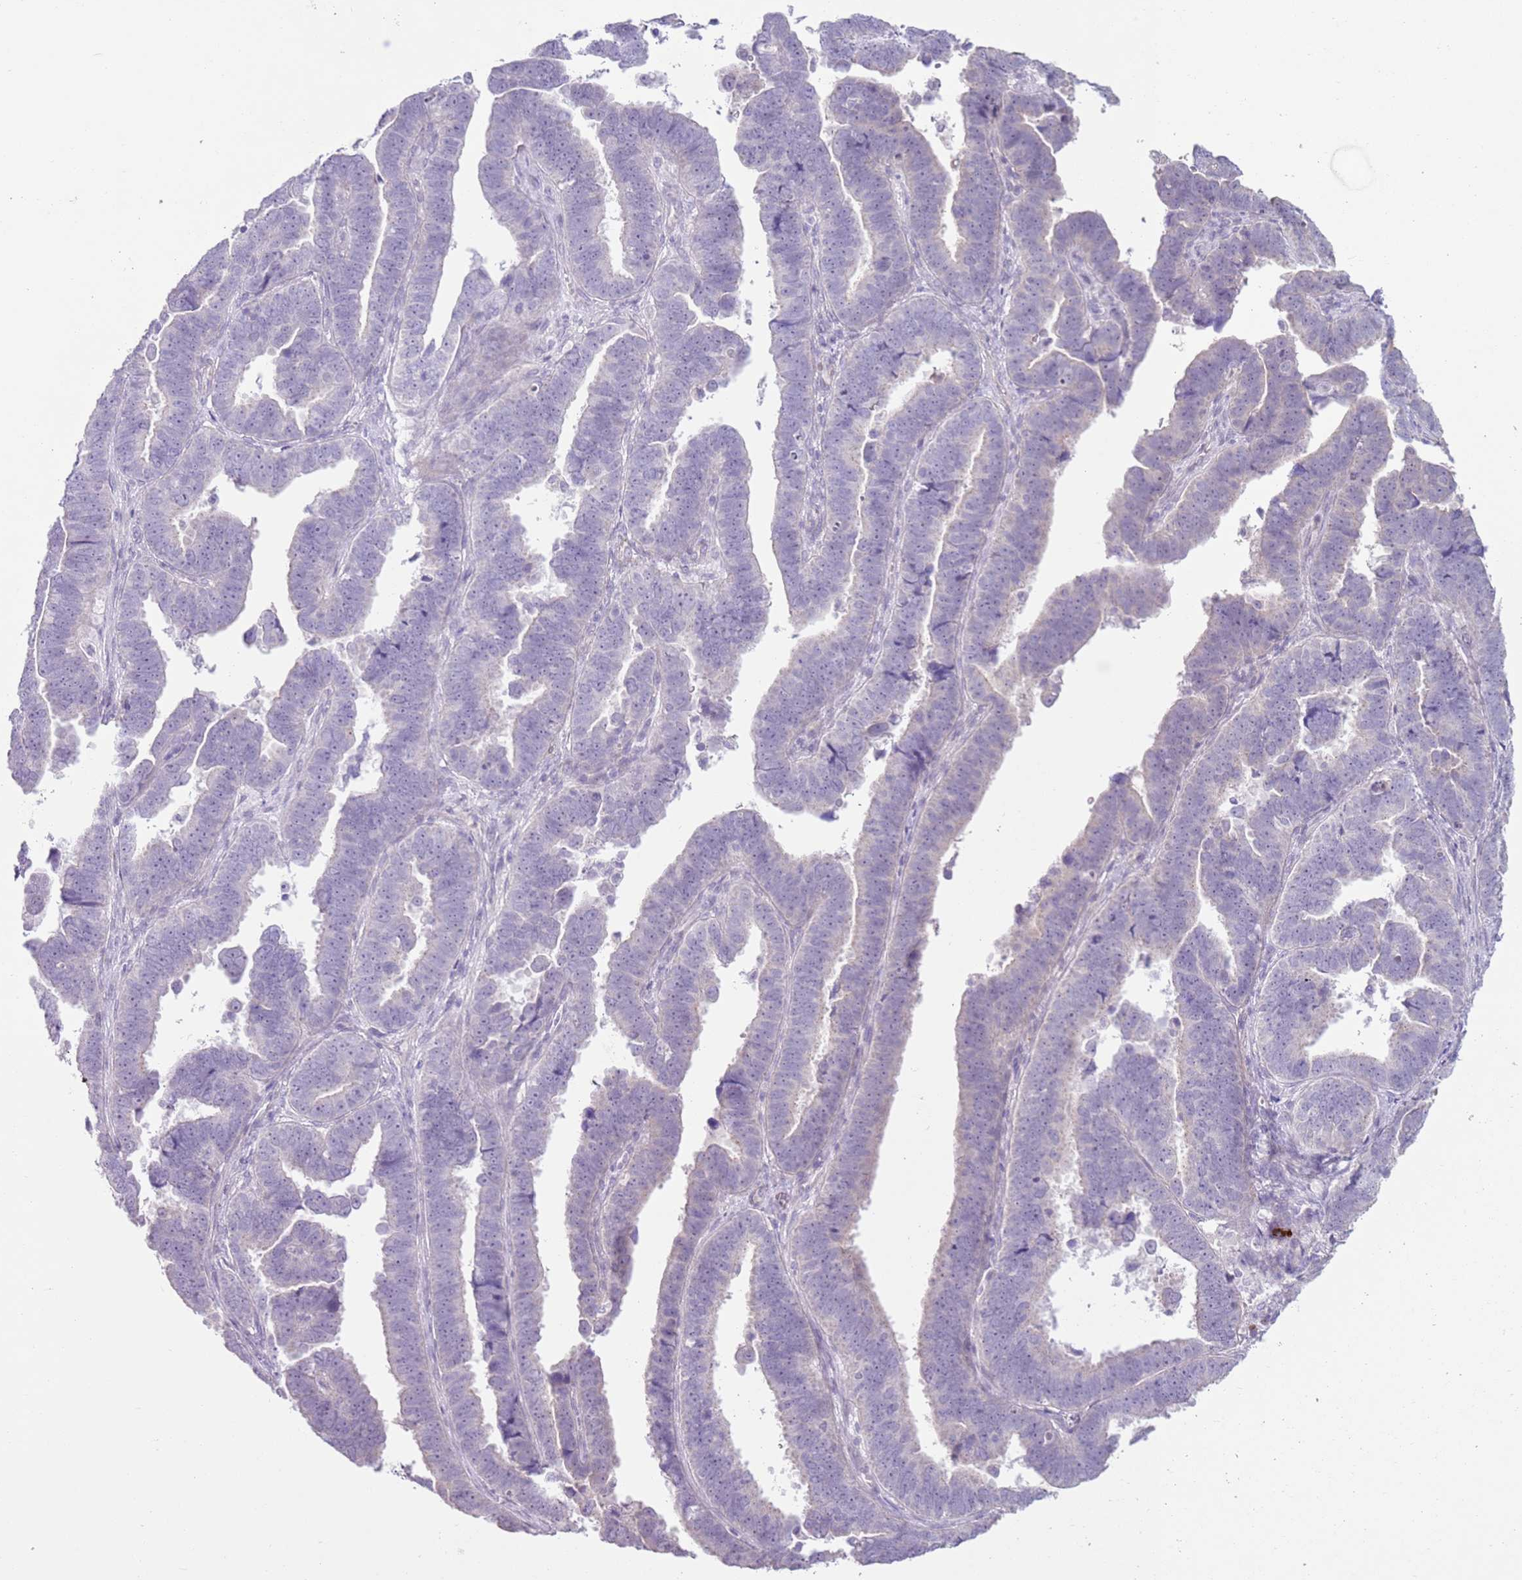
{"staining": {"intensity": "negative", "quantity": "none", "location": "none"}, "tissue": "endometrial cancer", "cell_type": "Tumor cells", "image_type": "cancer", "snomed": [{"axis": "morphology", "description": "Adenocarcinoma, NOS"}, {"axis": "topography", "description": "Endometrium"}], "caption": "IHC image of endometrial adenocarcinoma stained for a protein (brown), which shows no expression in tumor cells.", "gene": "ZNF239", "patient": {"sex": "female", "age": 75}}